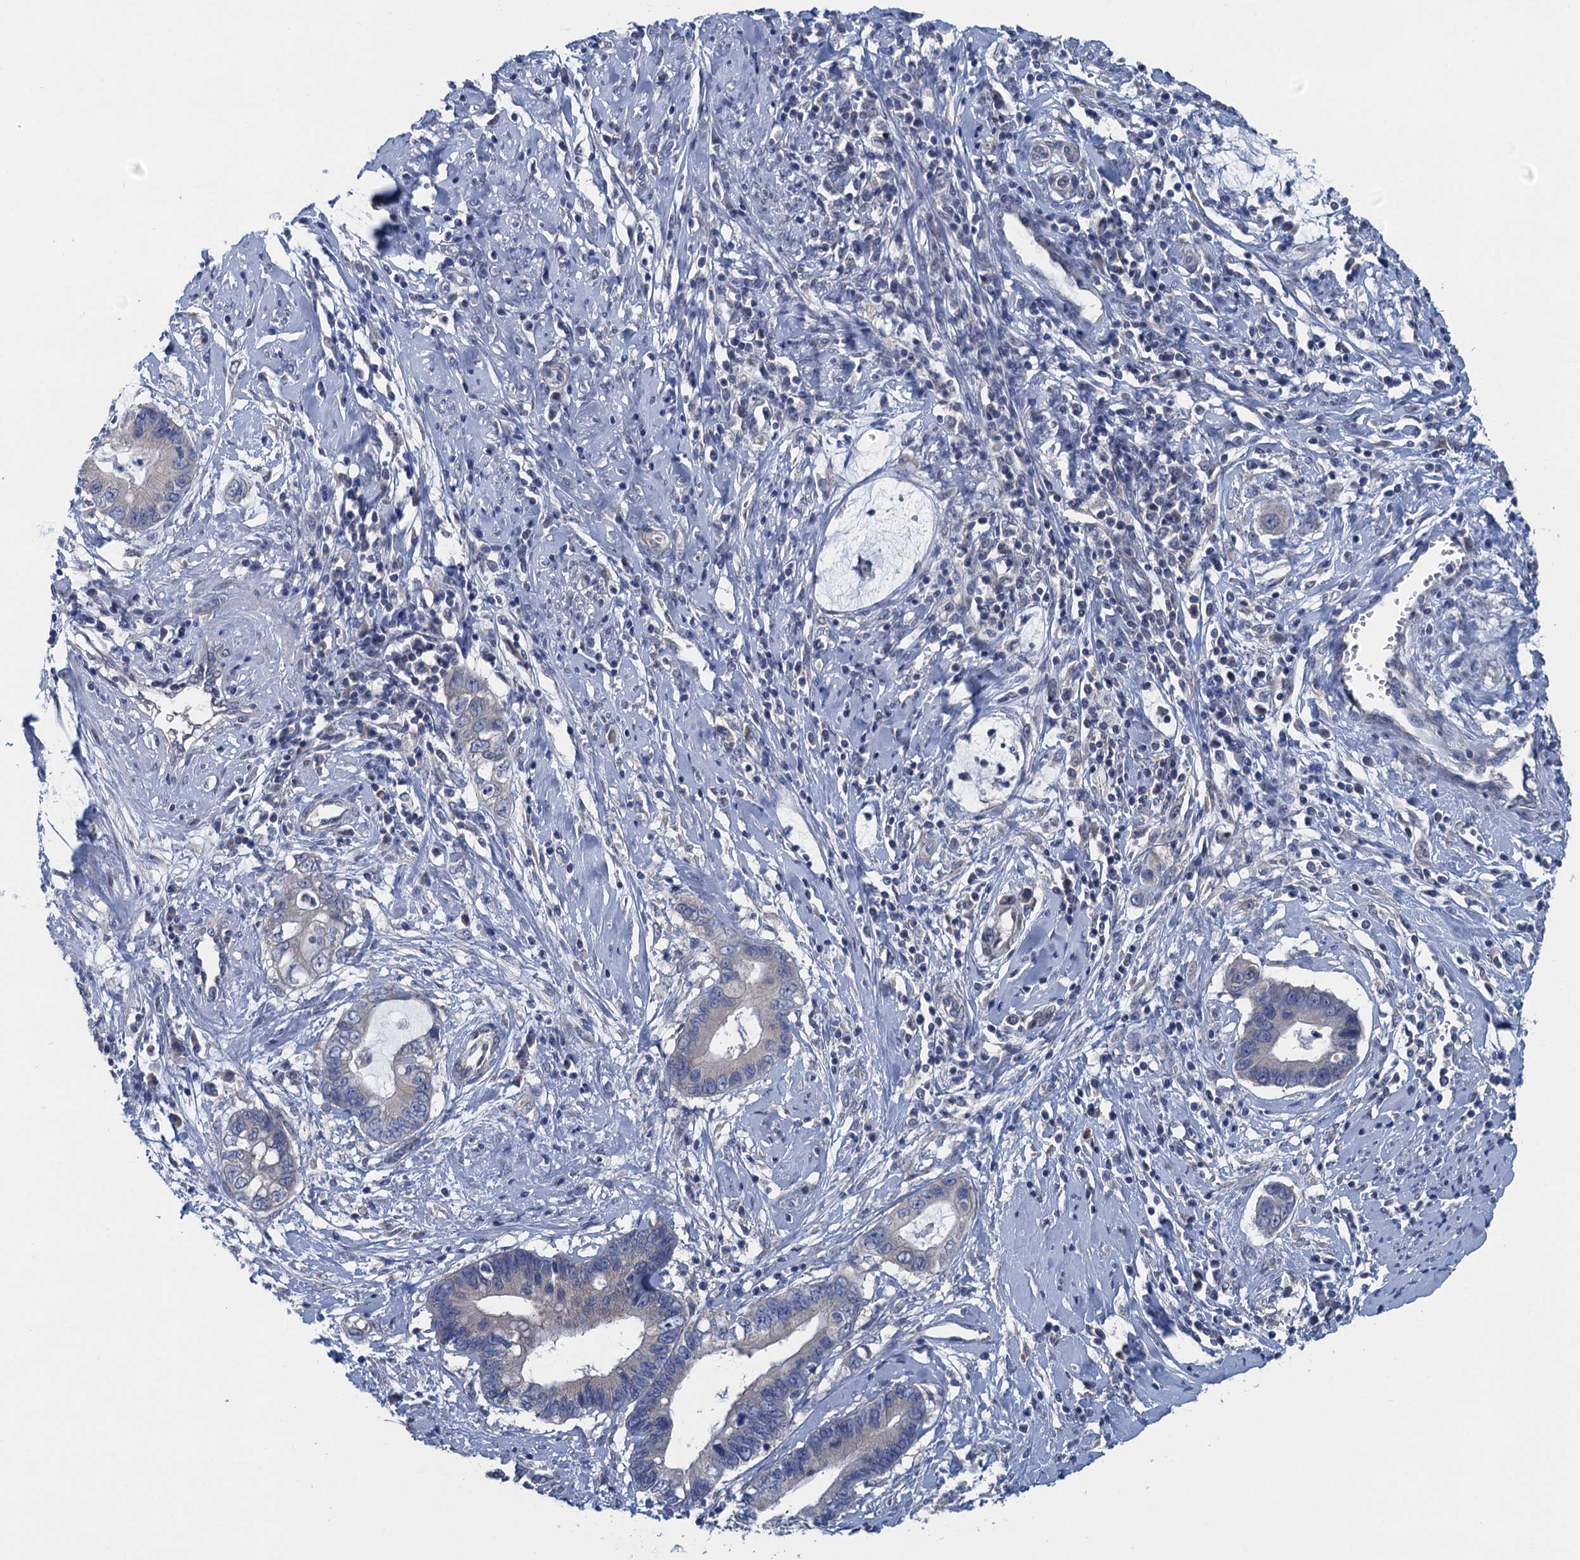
{"staining": {"intensity": "negative", "quantity": "none", "location": "none"}, "tissue": "cervical cancer", "cell_type": "Tumor cells", "image_type": "cancer", "snomed": [{"axis": "morphology", "description": "Adenocarcinoma, NOS"}, {"axis": "topography", "description": "Cervix"}], "caption": "There is no significant positivity in tumor cells of cervical cancer. The staining was performed using DAB to visualize the protein expression in brown, while the nuclei were stained in blue with hematoxylin (Magnification: 20x).", "gene": "CTU2", "patient": {"sex": "female", "age": 44}}